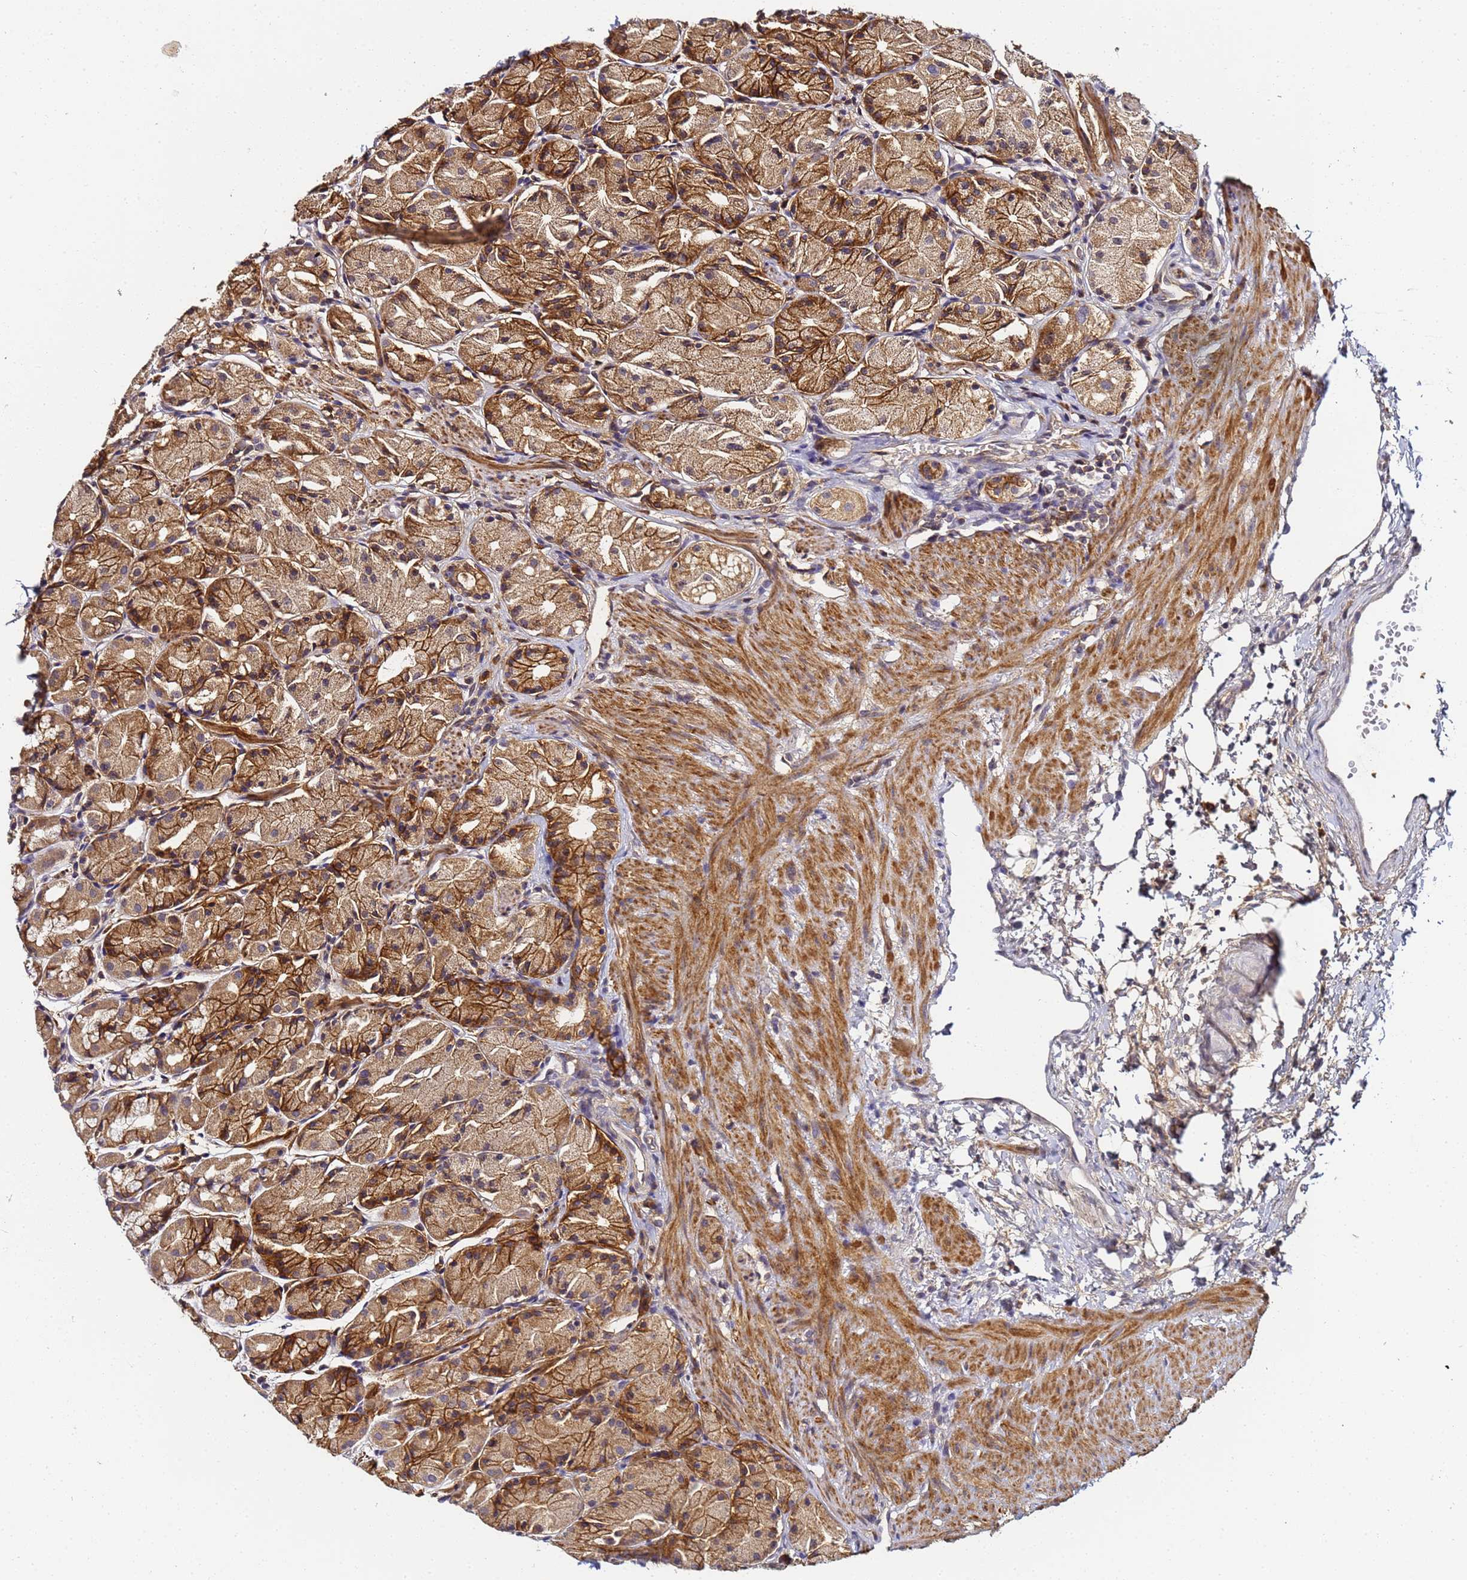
{"staining": {"intensity": "moderate", "quantity": ">75%", "location": "cytoplasmic/membranous"}, "tissue": "stomach", "cell_type": "Glandular cells", "image_type": "normal", "snomed": [{"axis": "morphology", "description": "Normal tissue, NOS"}, {"axis": "topography", "description": "Stomach, upper"}], "caption": "IHC of normal human stomach exhibits medium levels of moderate cytoplasmic/membranous staining in about >75% of glandular cells. (DAB (3,3'-diaminobenzidine) = brown stain, brightfield microscopy at high magnification).", "gene": "LRRC69", "patient": {"sex": "male", "age": 47}}